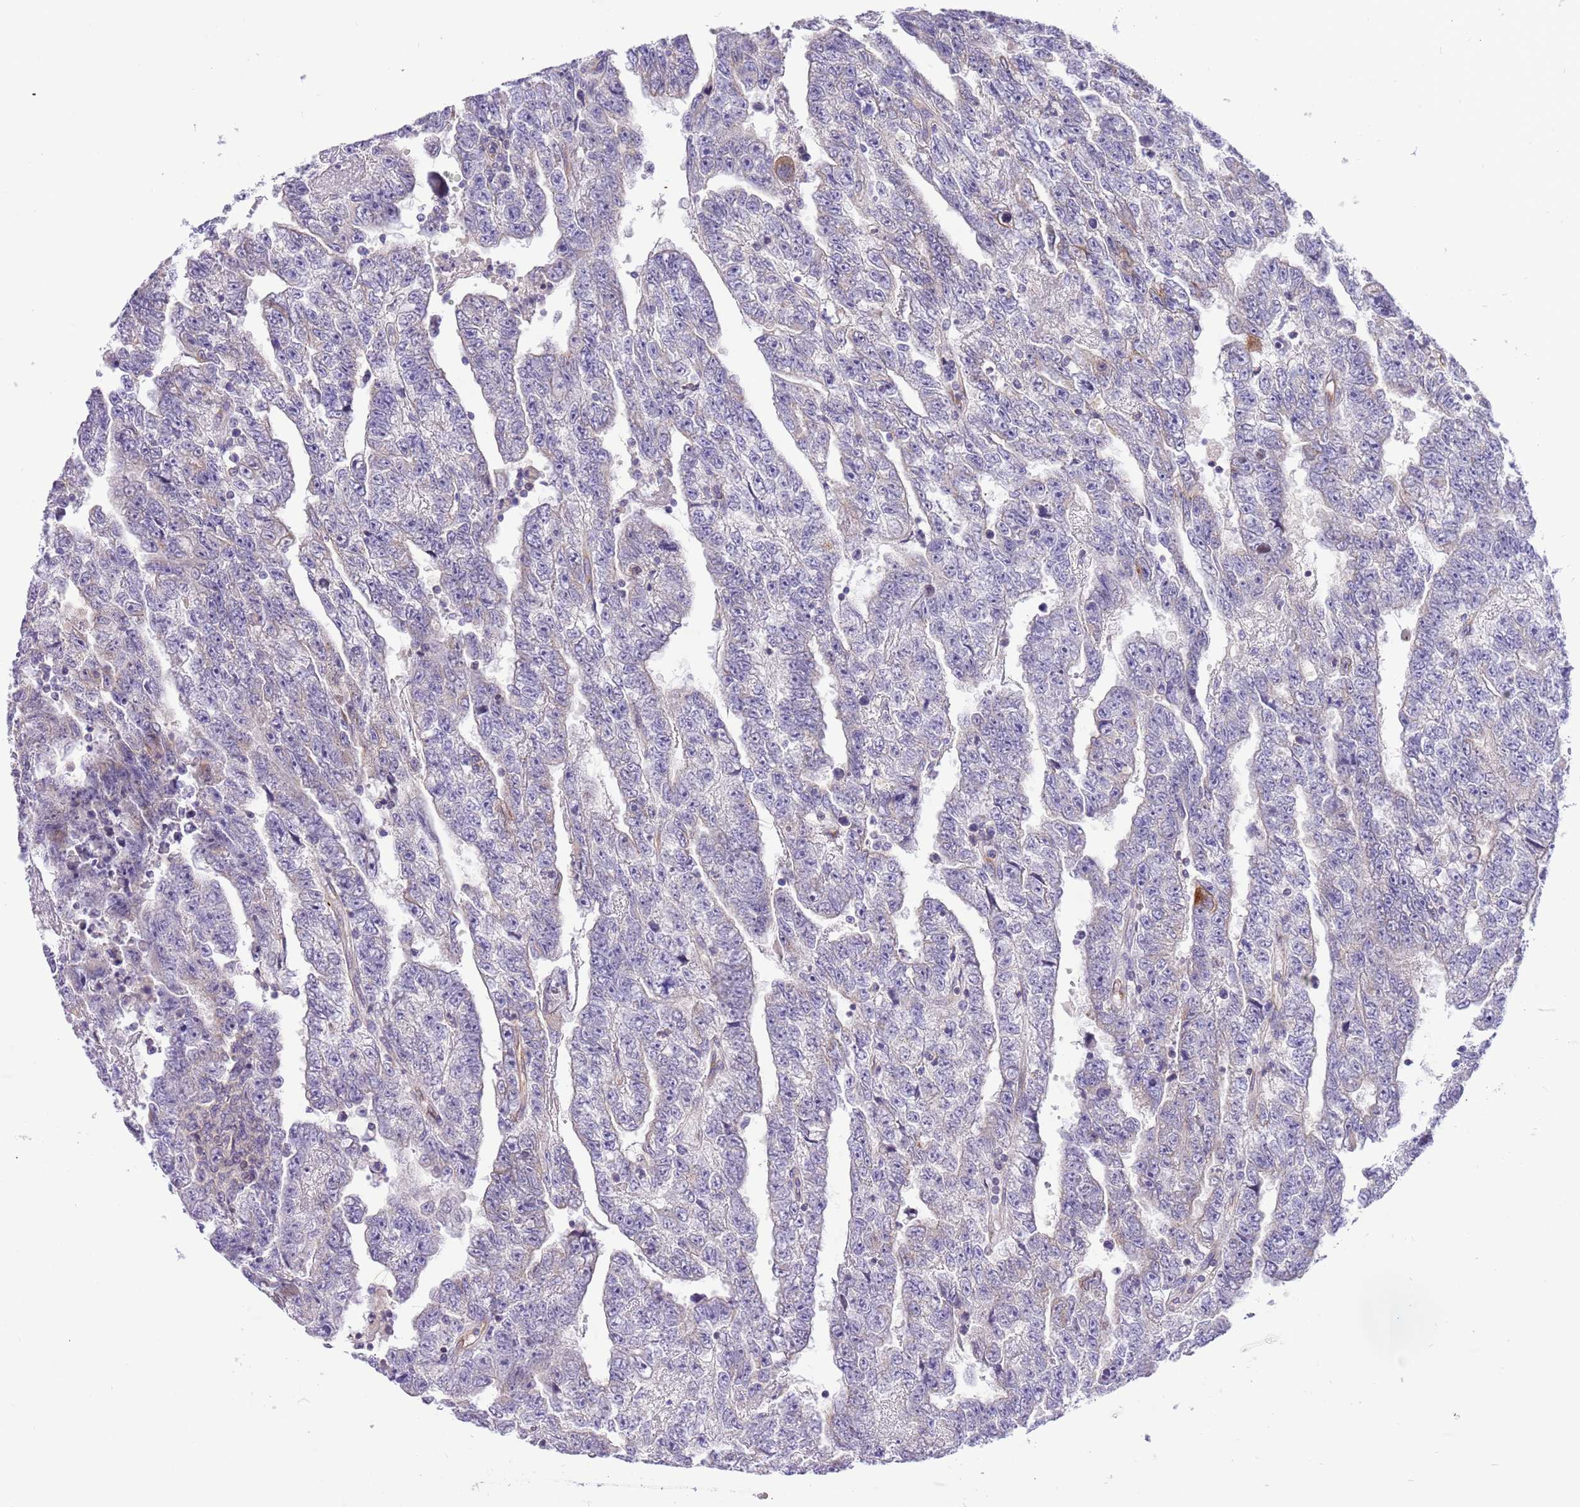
{"staining": {"intensity": "negative", "quantity": "none", "location": "none"}, "tissue": "testis cancer", "cell_type": "Tumor cells", "image_type": "cancer", "snomed": [{"axis": "morphology", "description": "Carcinoma, Embryonal, NOS"}, {"axis": "topography", "description": "Testis"}], "caption": "An immunohistochemistry histopathology image of embryonal carcinoma (testis) is shown. There is no staining in tumor cells of embryonal carcinoma (testis).", "gene": "GLCE", "patient": {"sex": "male", "age": 25}}